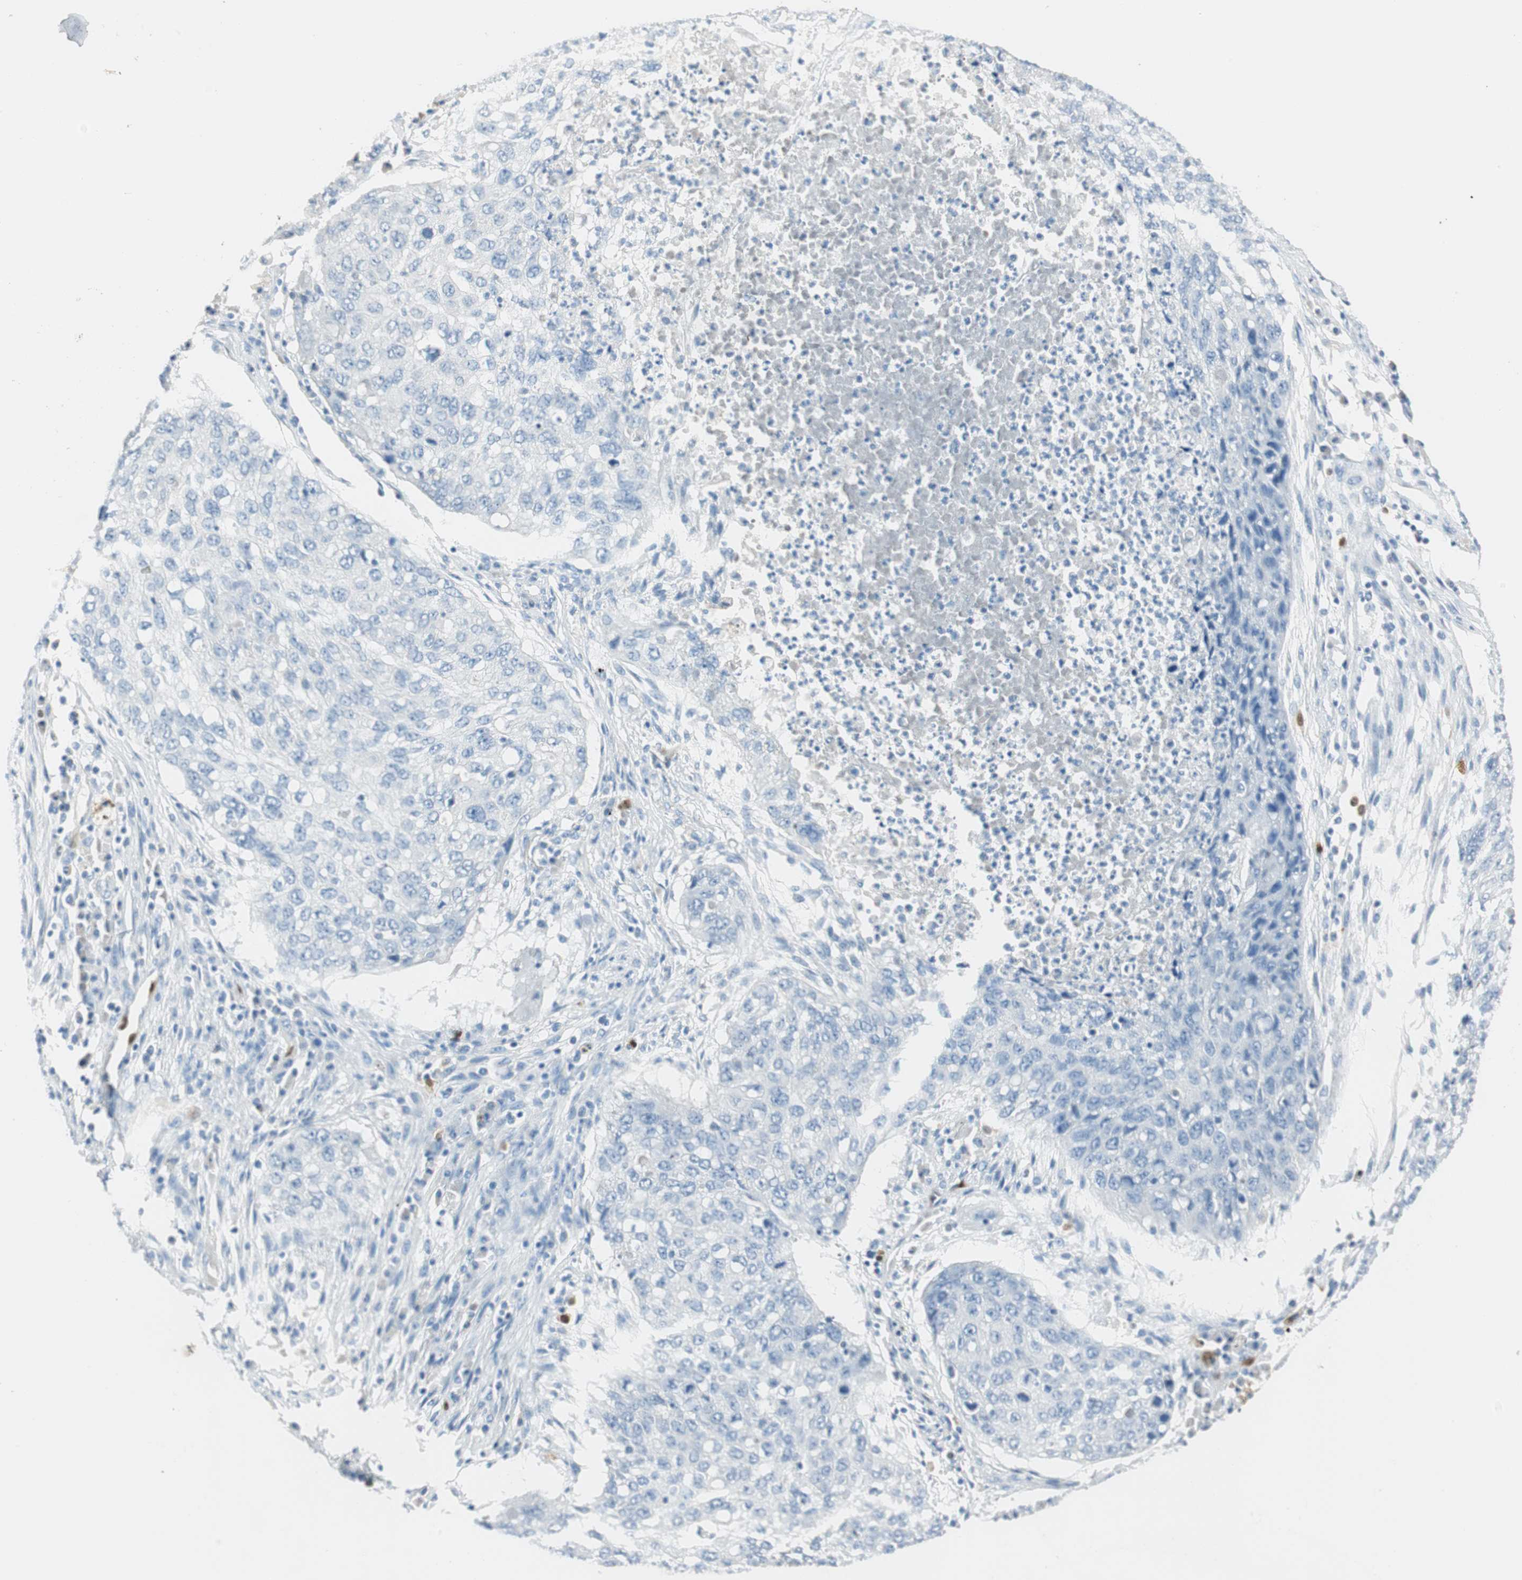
{"staining": {"intensity": "negative", "quantity": "none", "location": "none"}, "tissue": "lung cancer", "cell_type": "Tumor cells", "image_type": "cancer", "snomed": [{"axis": "morphology", "description": "Squamous cell carcinoma, NOS"}, {"axis": "topography", "description": "Lung"}], "caption": "Tumor cells show no significant positivity in lung cancer.", "gene": "HPGD", "patient": {"sex": "female", "age": 63}}